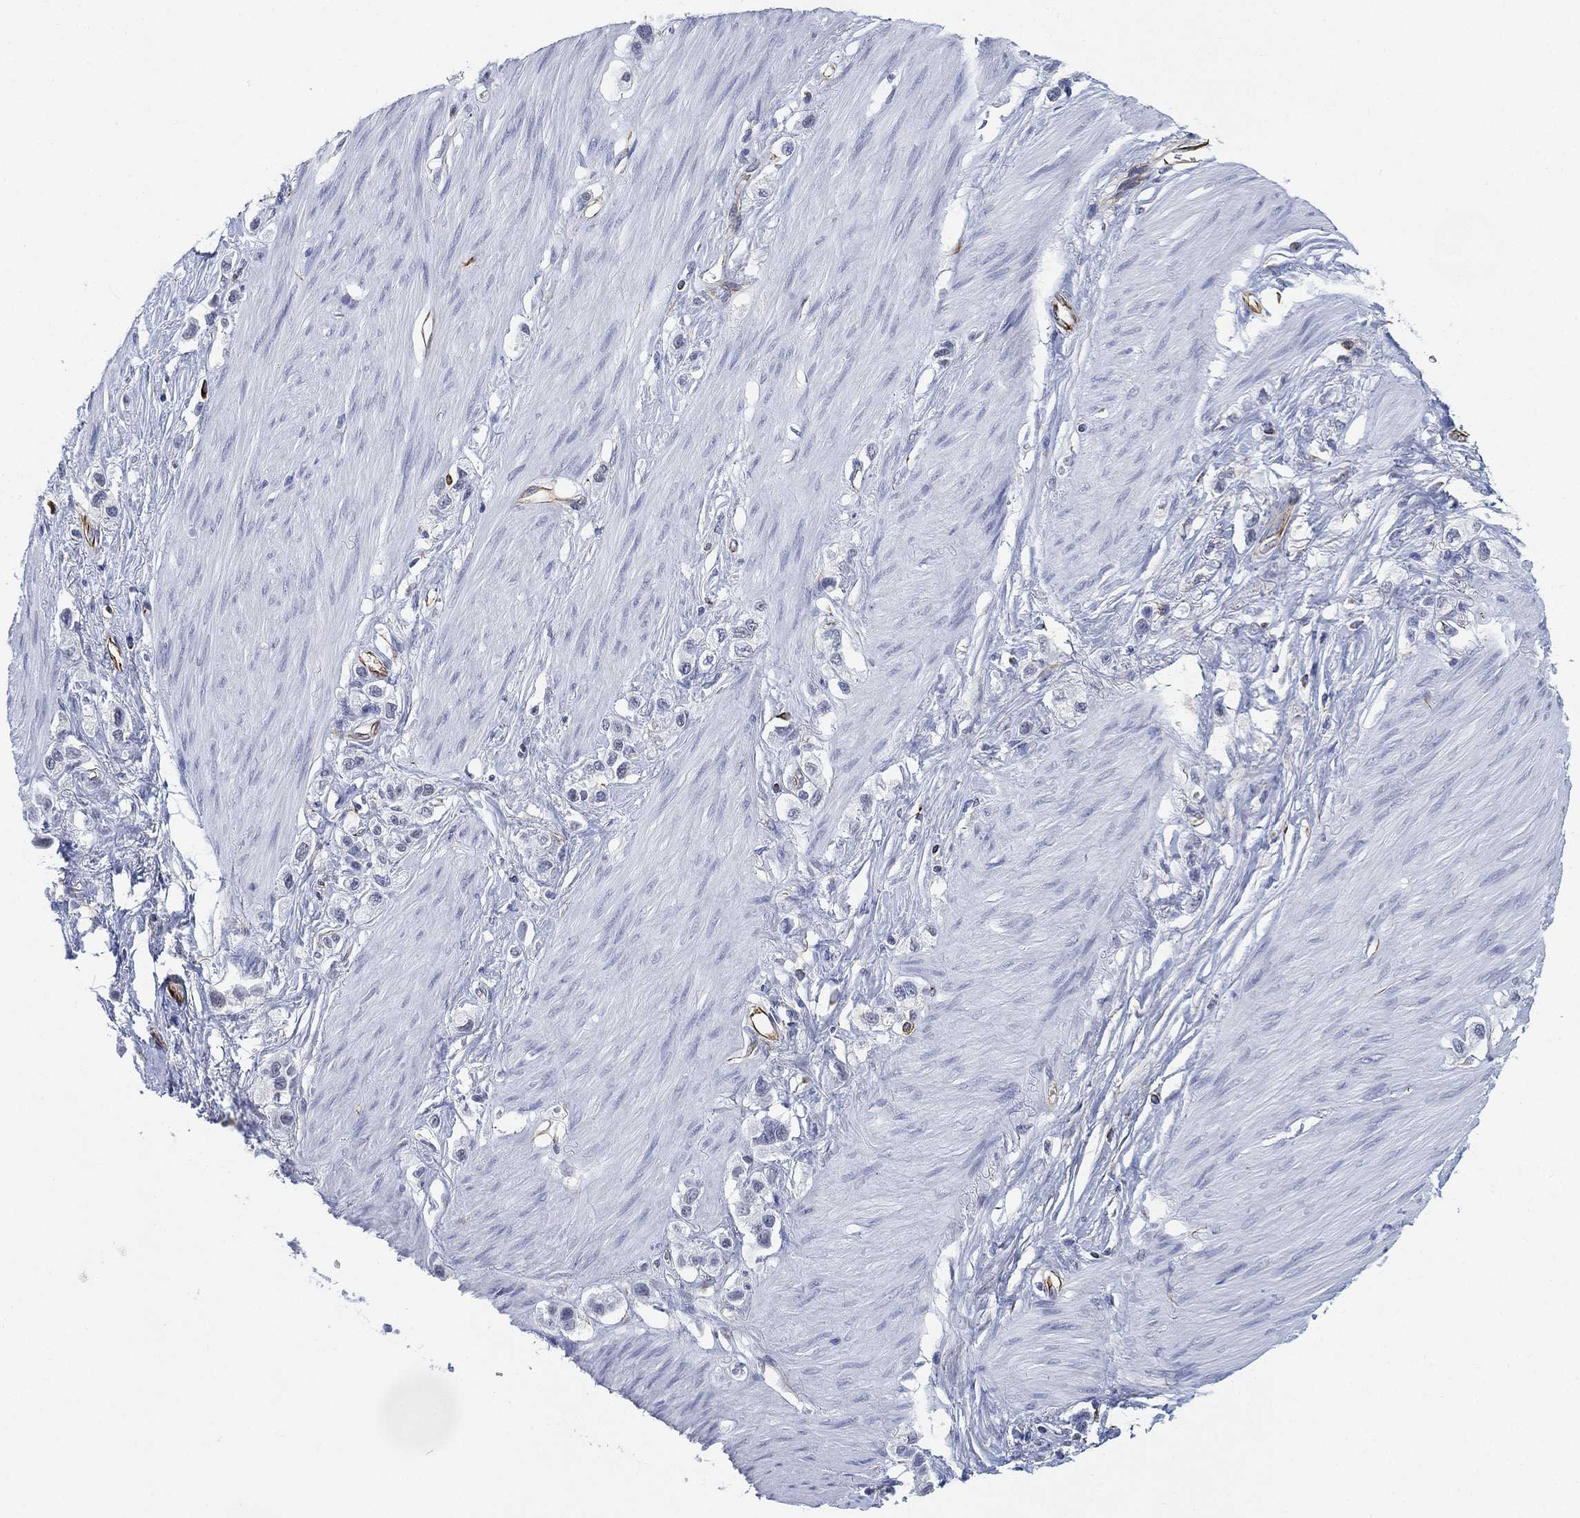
{"staining": {"intensity": "negative", "quantity": "none", "location": "none"}, "tissue": "stomach cancer", "cell_type": "Tumor cells", "image_type": "cancer", "snomed": [{"axis": "morphology", "description": "Normal tissue, NOS"}, {"axis": "morphology", "description": "Adenocarcinoma, NOS"}, {"axis": "morphology", "description": "Adenocarcinoma, High grade"}, {"axis": "topography", "description": "Stomach, upper"}, {"axis": "topography", "description": "Stomach"}], "caption": "This is an immunohistochemistry micrograph of human stomach adenocarcinoma. There is no positivity in tumor cells.", "gene": "PSKH2", "patient": {"sex": "female", "age": 65}}